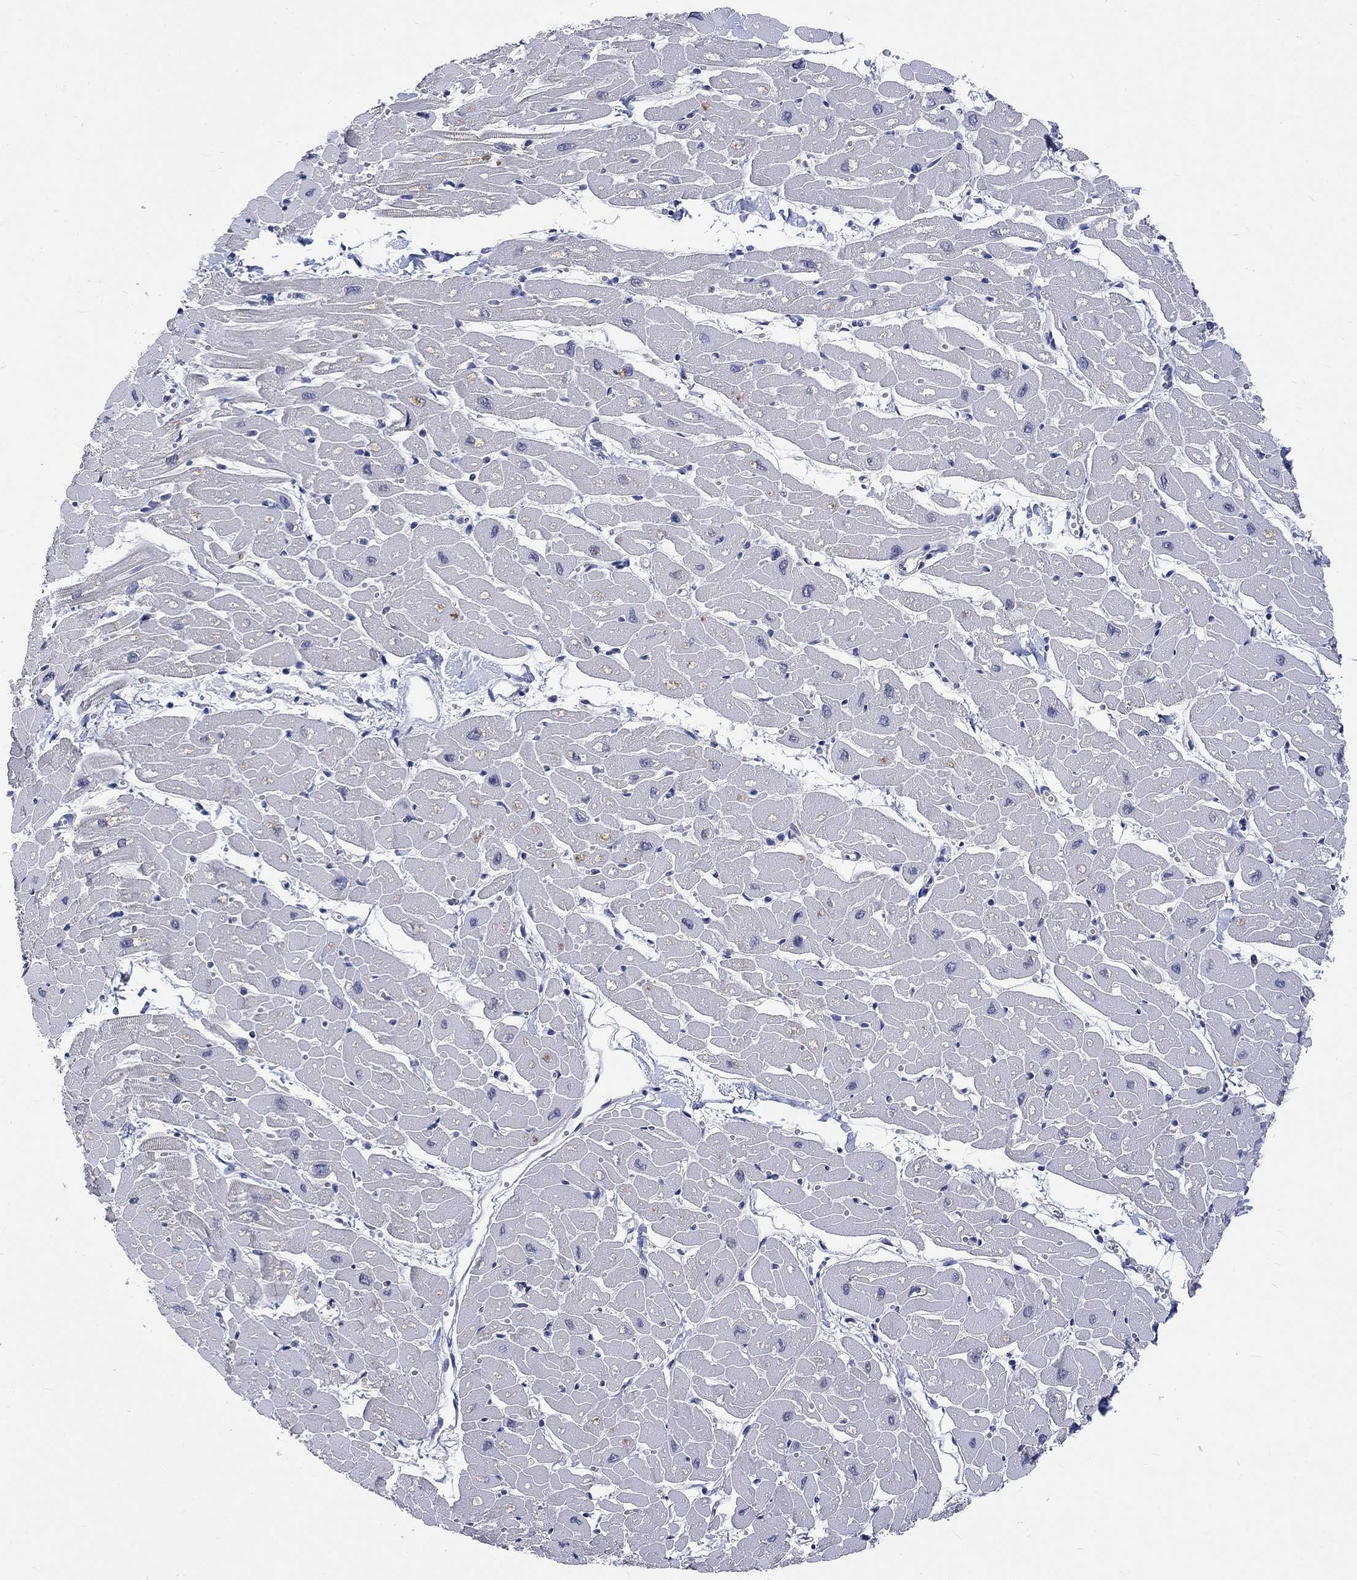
{"staining": {"intensity": "negative", "quantity": "none", "location": "none"}, "tissue": "heart muscle", "cell_type": "Cardiomyocytes", "image_type": "normal", "snomed": [{"axis": "morphology", "description": "Normal tissue, NOS"}, {"axis": "topography", "description": "Heart"}], "caption": "Cardiomyocytes show no significant staining in normal heart muscle. (Brightfield microscopy of DAB (3,3'-diaminobenzidine) immunohistochemistry (IHC) at high magnification).", "gene": "ZBTB18", "patient": {"sex": "male", "age": 57}}